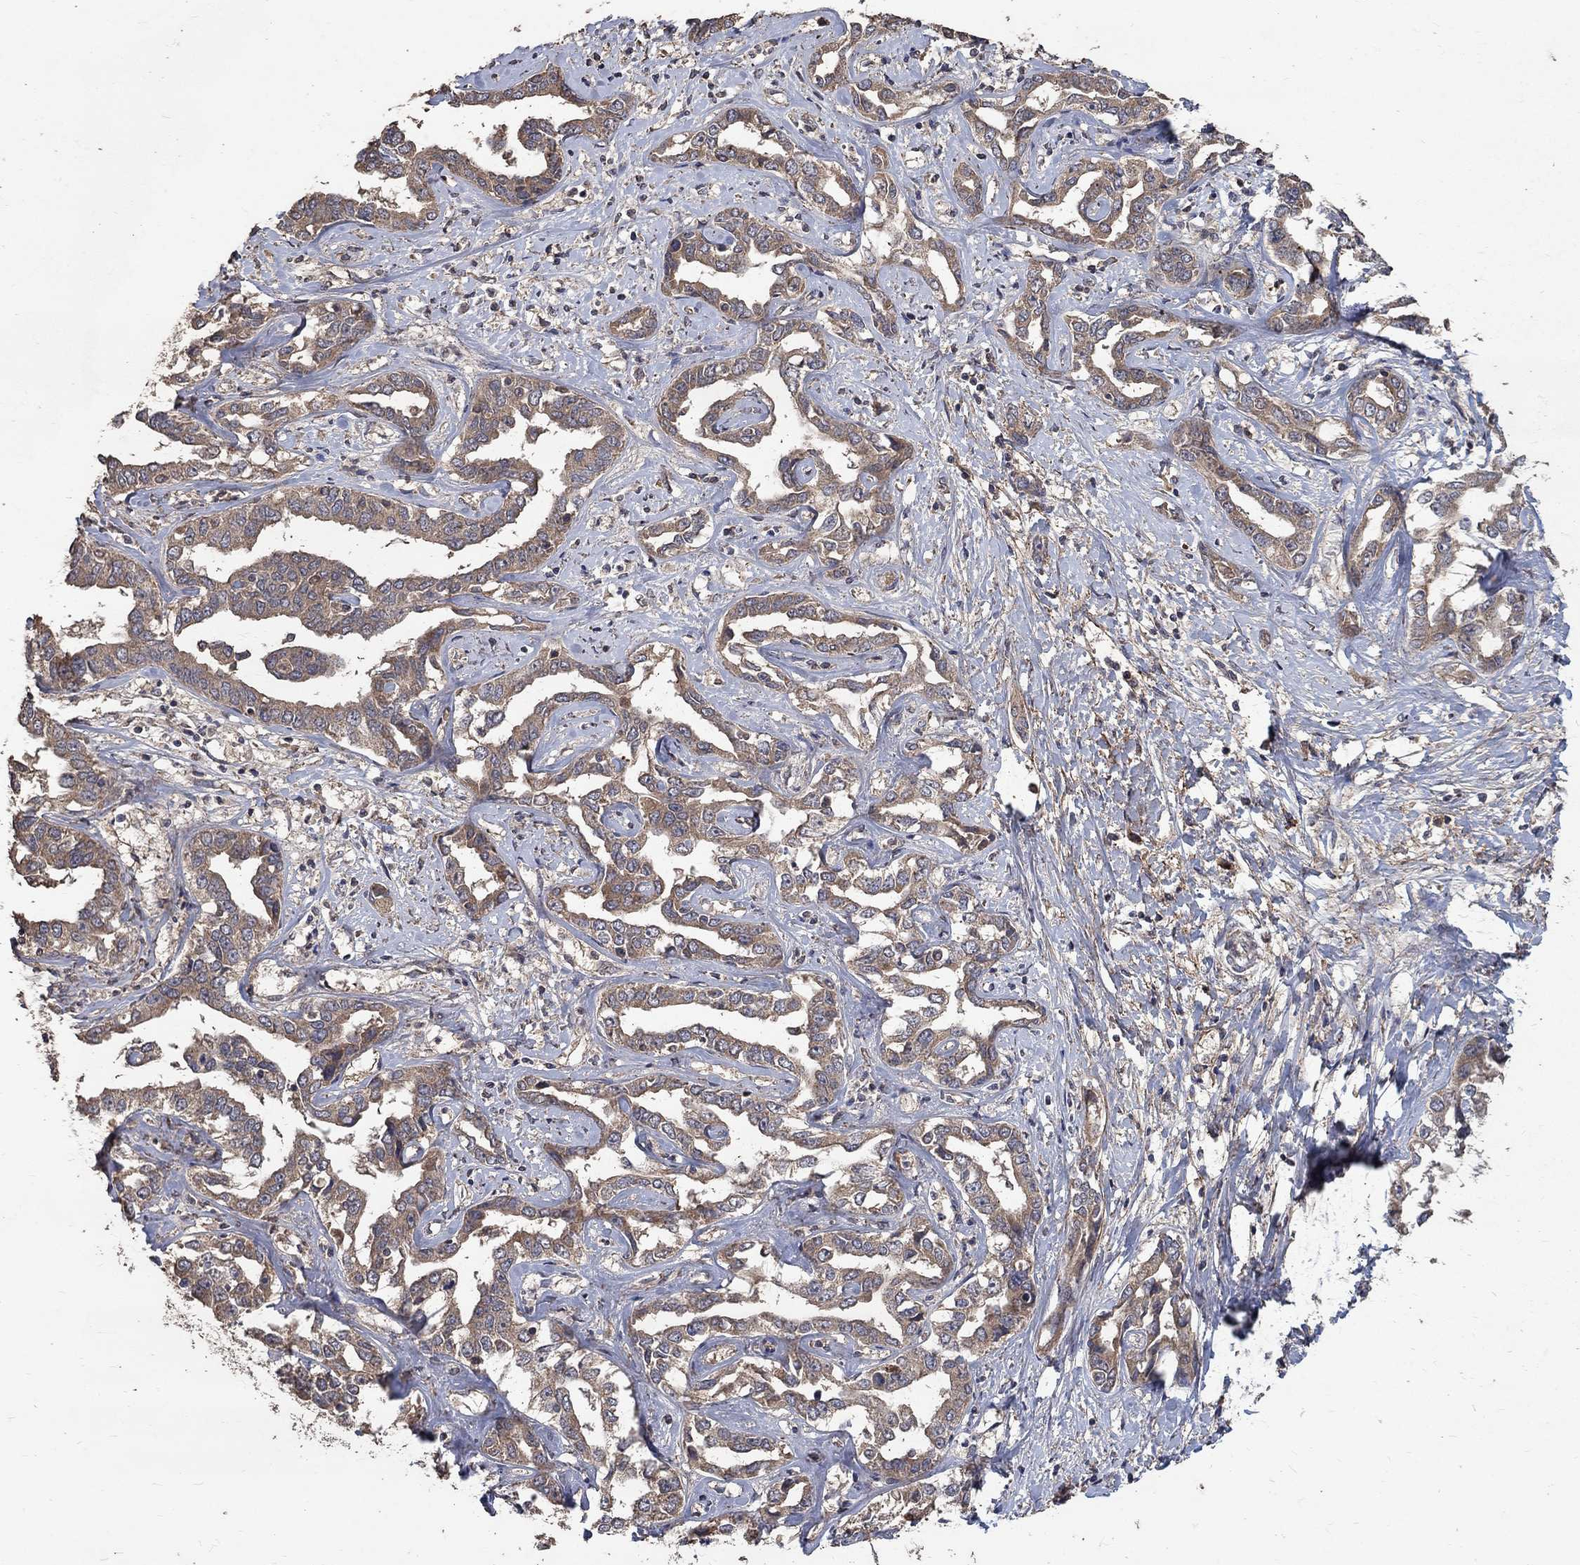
{"staining": {"intensity": "weak", "quantity": "25%-75%", "location": "cytoplasmic/membranous"}, "tissue": "liver cancer", "cell_type": "Tumor cells", "image_type": "cancer", "snomed": [{"axis": "morphology", "description": "Cholangiocarcinoma"}, {"axis": "topography", "description": "Liver"}], "caption": "About 25%-75% of tumor cells in liver cholangiocarcinoma exhibit weak cytoplasmic/membranous protein expression as visualized by brown immunohistochemical staining.", "gene": "C17orf75", "patient": {"sex": "male", "age": 59}}